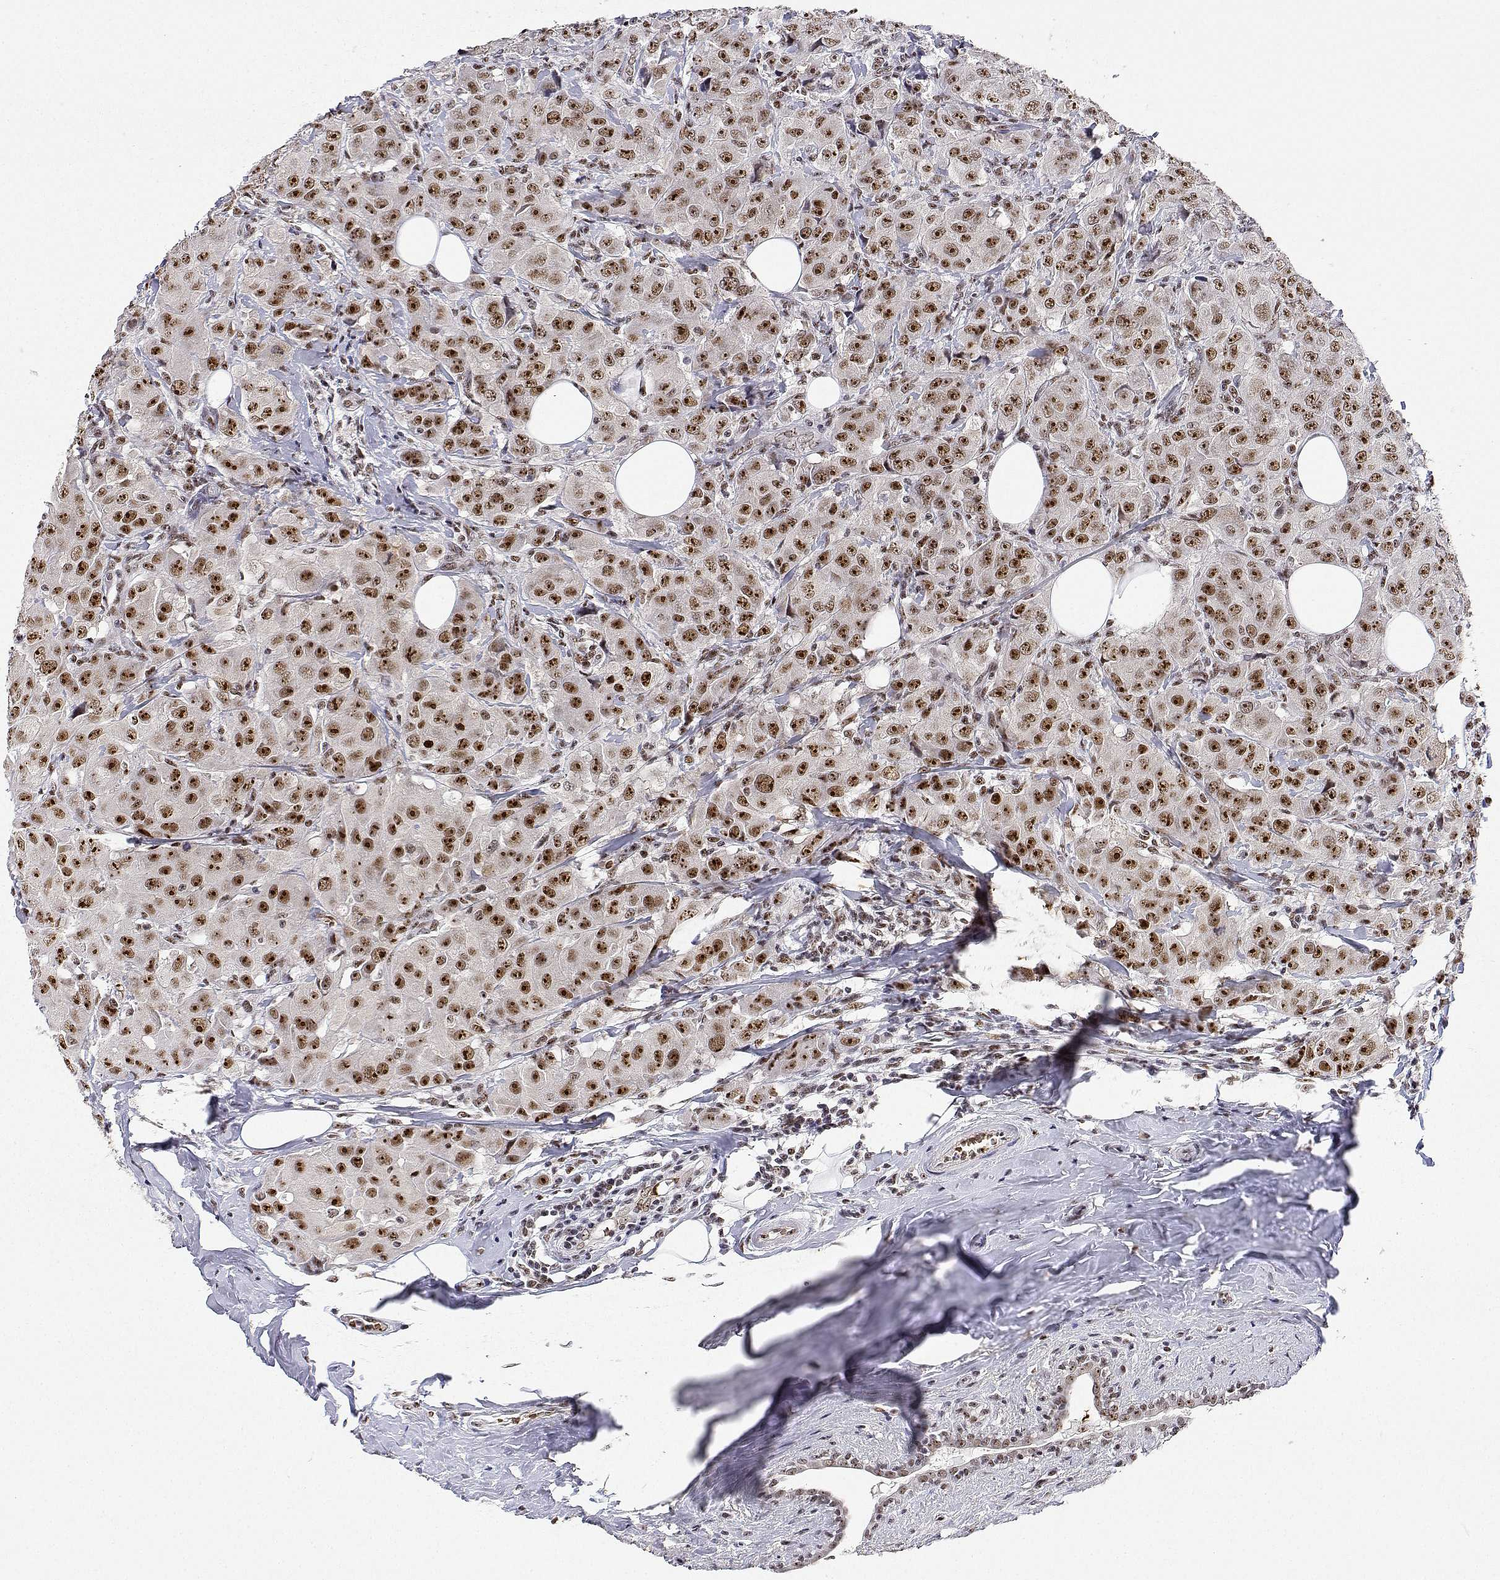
{"staining": {"intensity": "moderate", "quantity": ">75%", "location": "nuclear"}, "tissue": "breast cancer", "cell_type": "Tumor cells", "image_type": "cancer", "snomed": [{"axis": "morphology", "description": "Normal tissue, NOS"}, {"axis": "morphology", "description": "Duct carcinoma"}, {"axis": "topography", "description": "Breast"}], "caption": "The micrograph shows a brown stain indicating the presence of a protein in the nuclear of tumor cells in breast intraductal carcinoma.", "gene": "ADAR", "patient": {"sex": "female", "age": 43}}